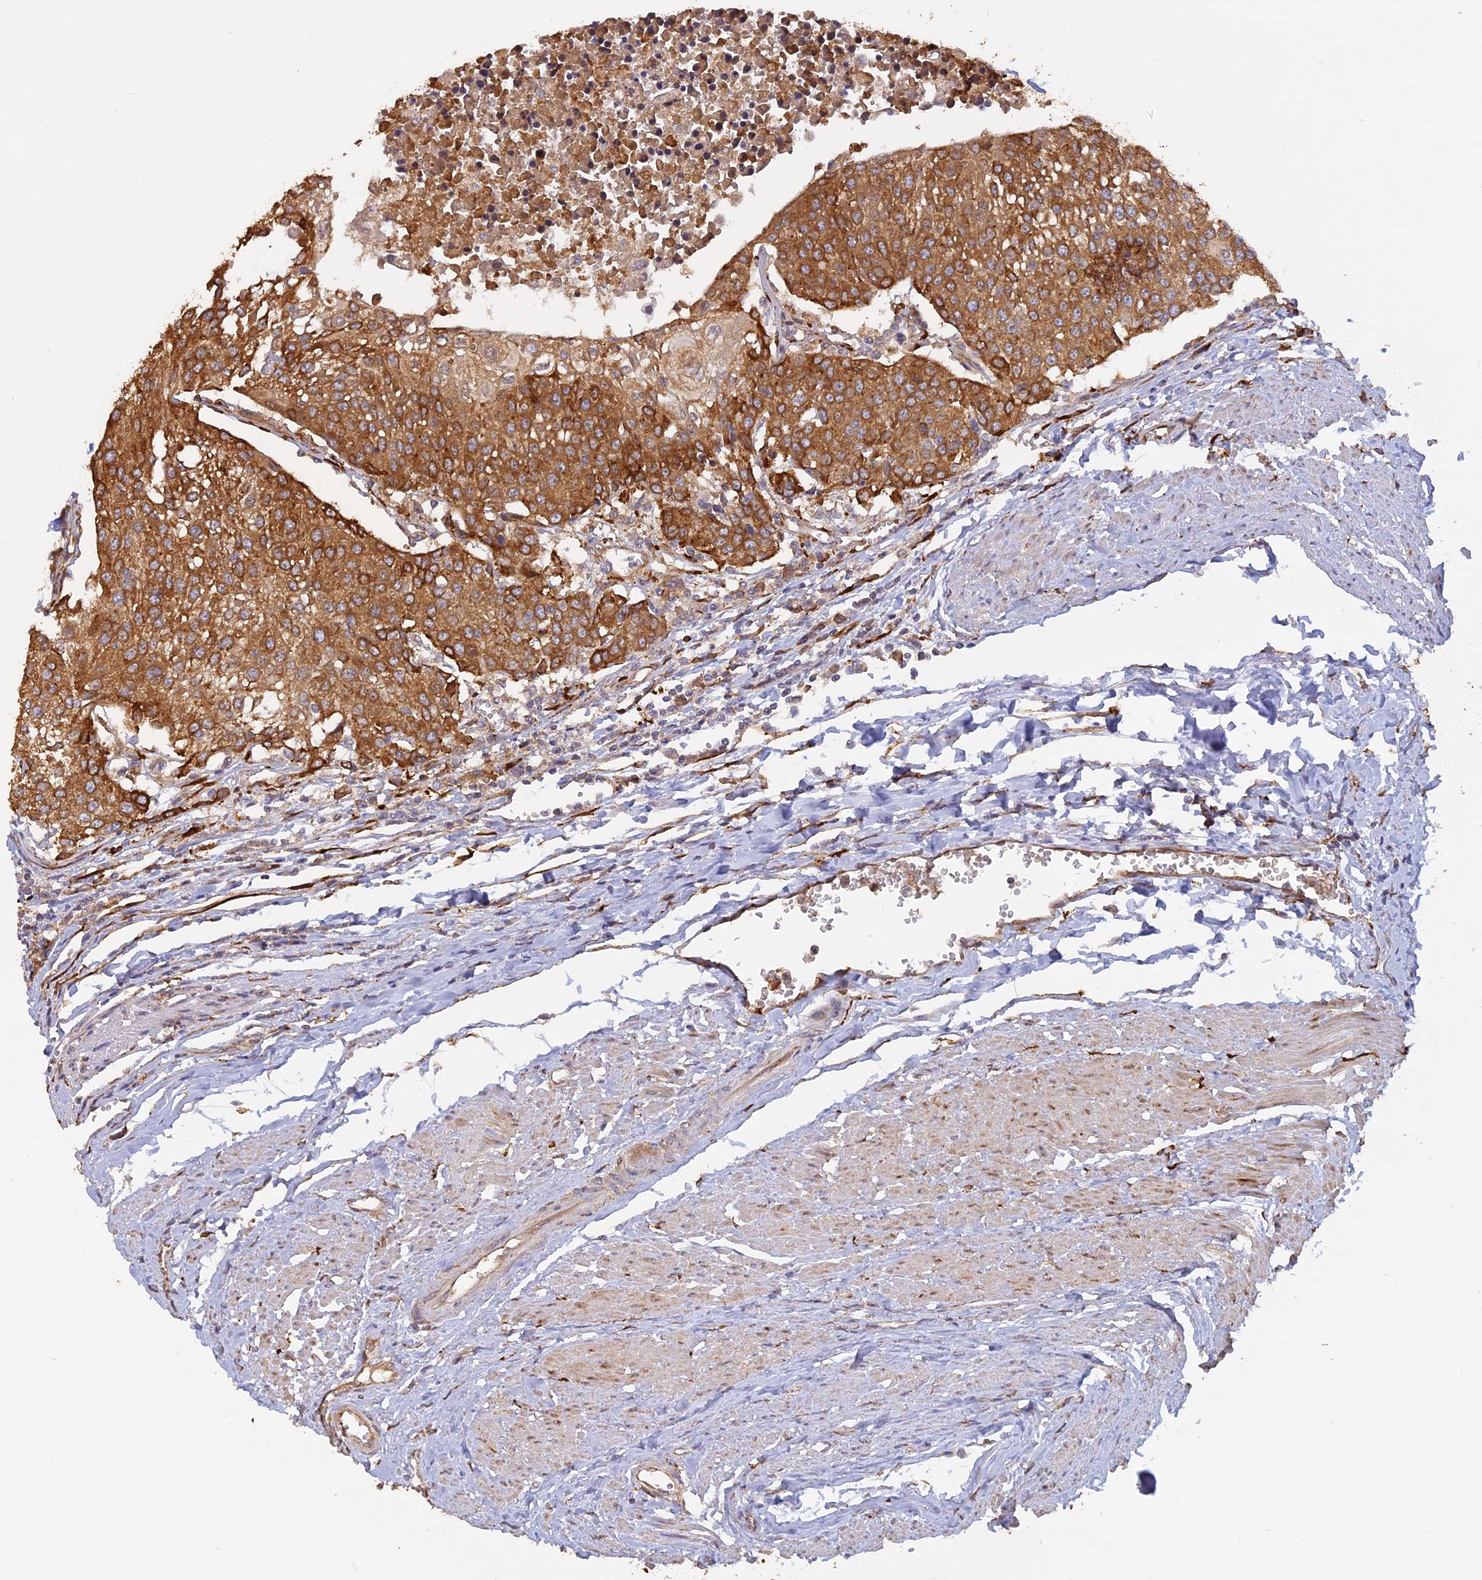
{"staining": {"intensity": "strong", "quantity": ">75%", "location": "cytoplasmic/membranous"}, "tissue": "urothelial cancer", "cell_type": "Tumor cells", "image_type": "cancer", "snomed": [{"axis": "morphology", "description": "Urothelial carcinoma, High grade"}, {"axis": "topography", "description": "Urinary bladder"}], "caption": "Approximately >75% of tumor cells in human urothelial cancer demonstrate strong cytoplasmic/membranous protein expression as visualized by brown immunohistochemical staining.", "gene": "PPIC", "patient": {"sex": "female", "age": 85}}